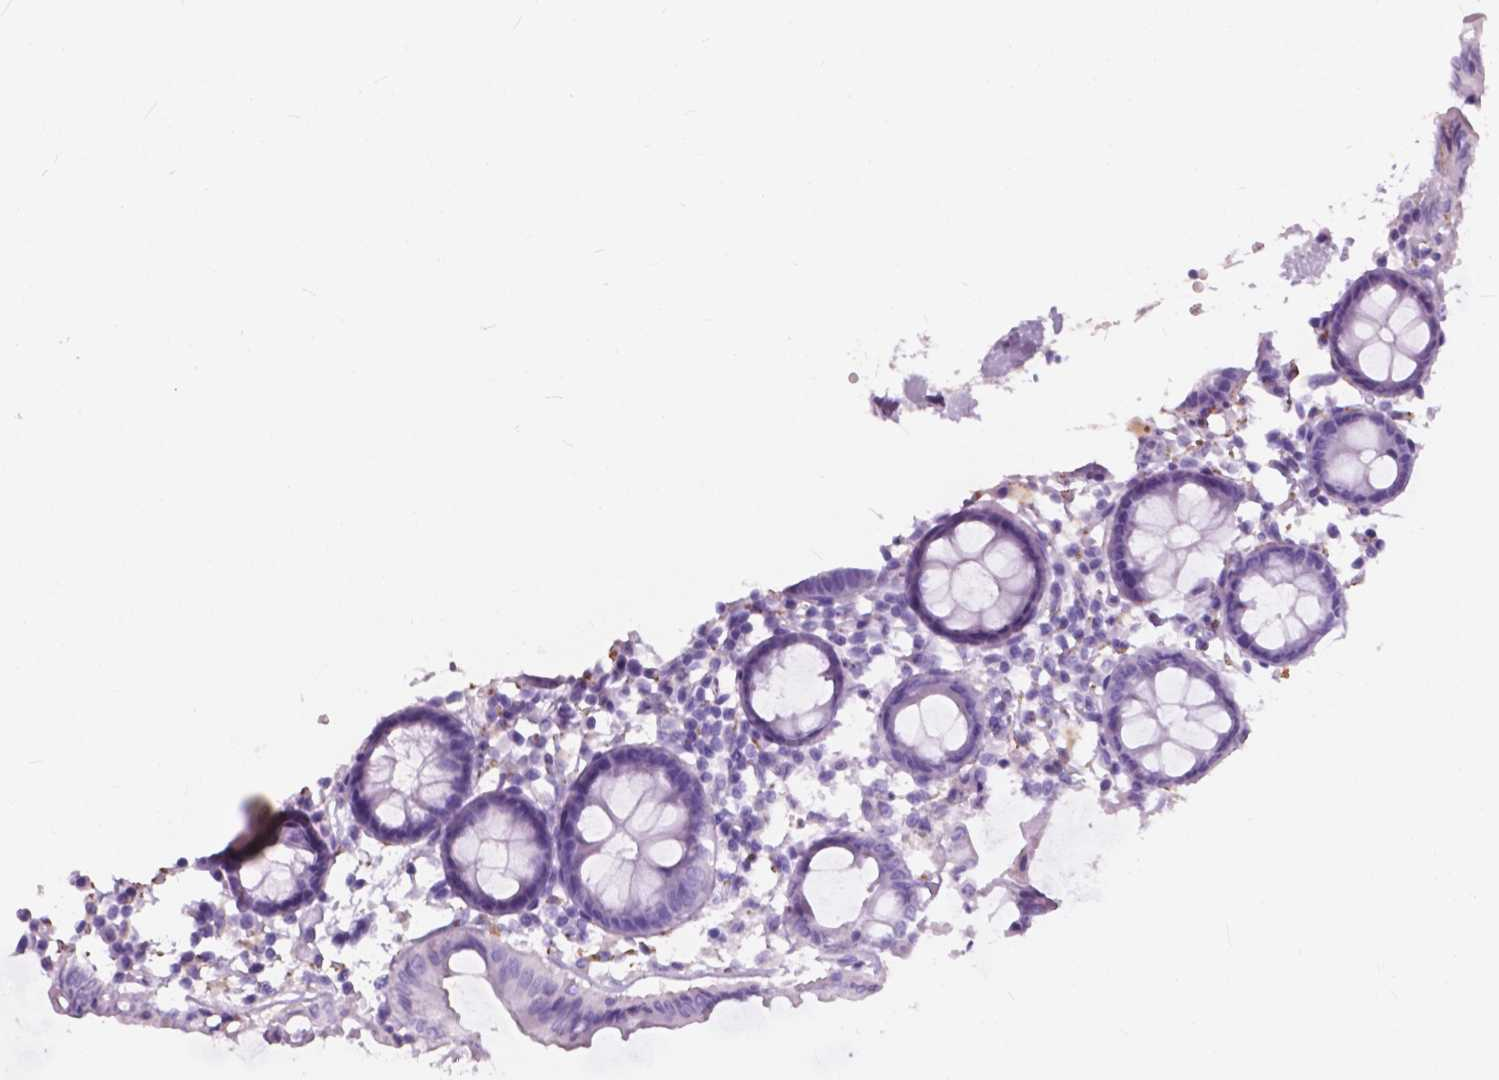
{"staining": {"intensity": "negative", "quantity": "none", "location": "none"}, "tissue": "colon", "cell_type": "Endothelial cells", "image_type": "normal", "snomed": [{"axis": "morphology", "description": "Normal tissue, NOS"}, {"axis": "topography", "description": "Colon"}], "caption": "DAB immunohistochemical staining of unremarkable human colon shows no significant staining in endothelial cells. (DAB immunohistochemistry (IHC) visualized using brightfield microscopy, high magnification).", "gene": "FXYD2", "patient": {"sex": "female", "age": 84}}